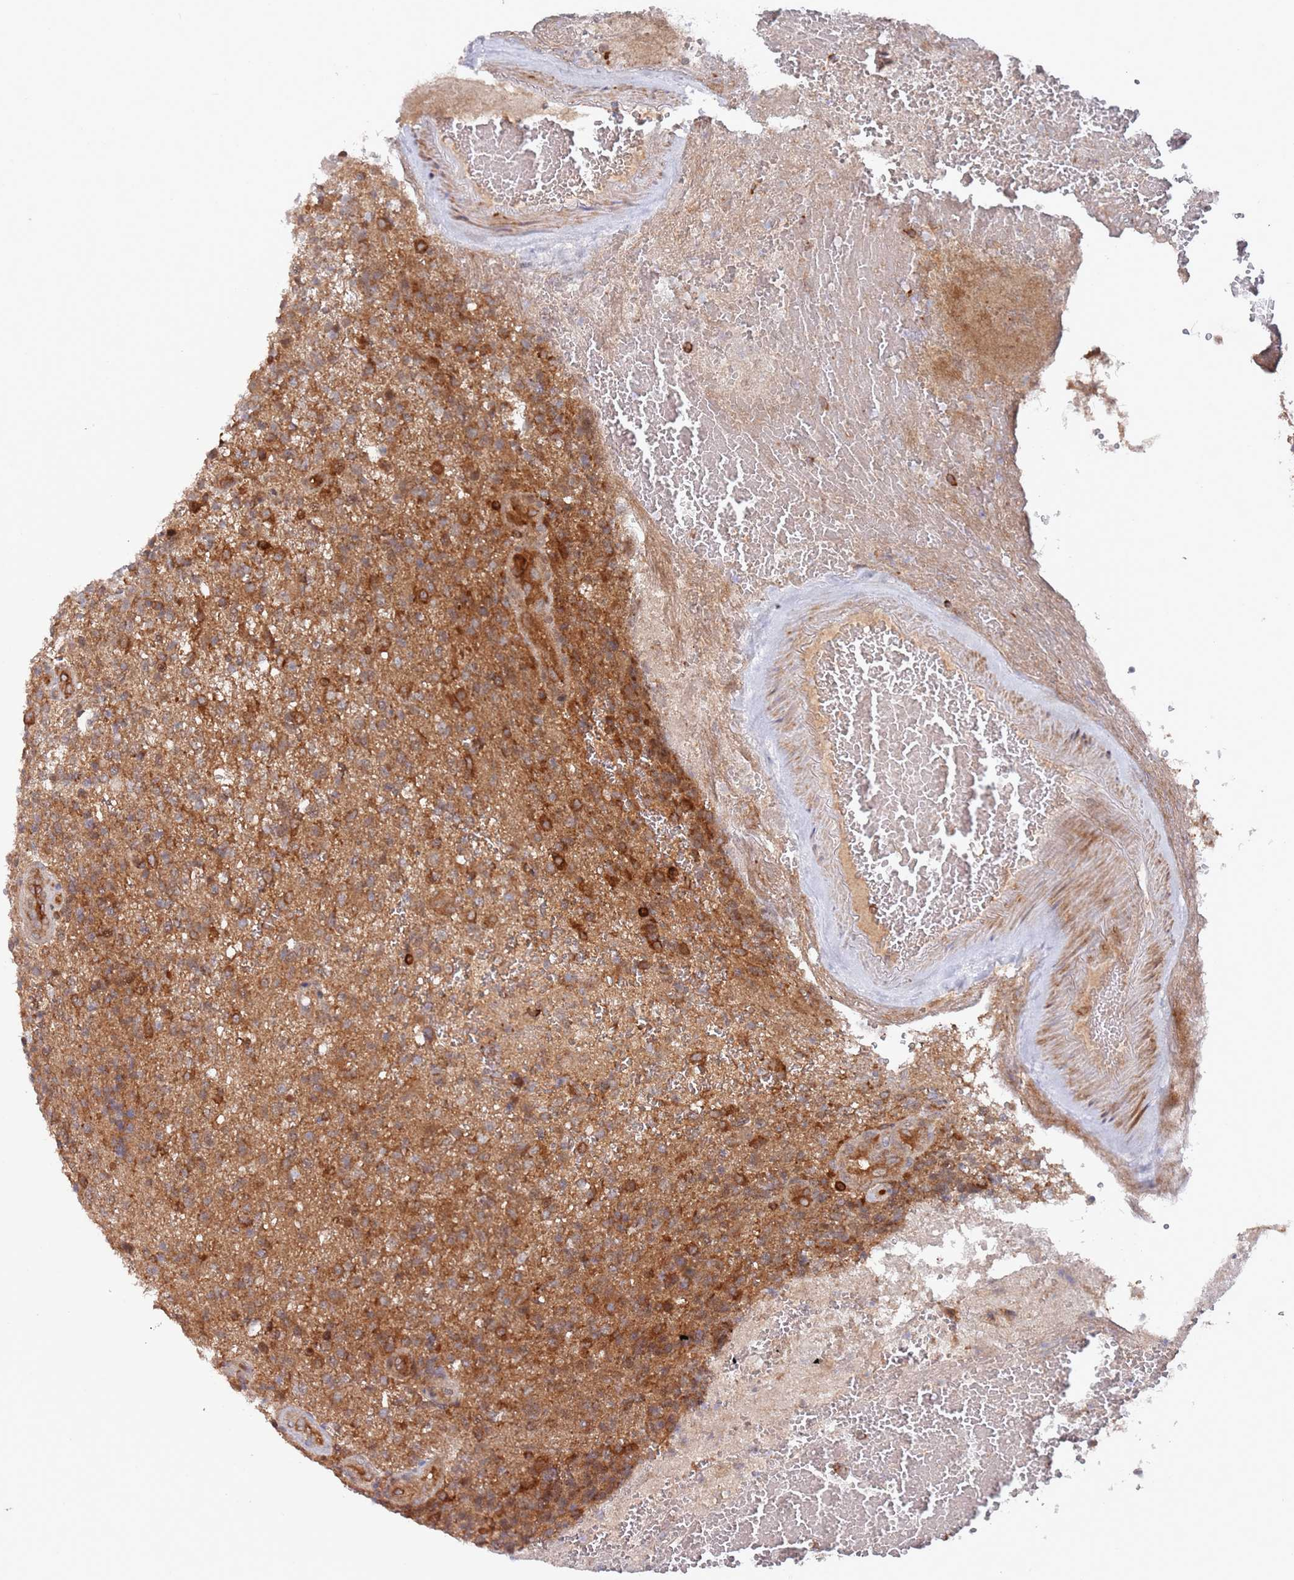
{"staining": {"intensity": "moderate", "quantity": ">75%", "location": "cytoplasmic/membranous"}, "tissue": "glioma", "cell_type": "Tumor cells", "image_type": "cancer", "snomed": [{"axis": "morphology", "description": "Glioma, malignant, High grade"}, {"axis": "topography", "description": "Brain"}], "caption": "Approximately >75% of tumor cells in human glioma show moderate cytoplasmic/membranous protein positivity as visualized by brown immunohistochemical staining.", "gene": "DDX60", "patient": {"sex": "male", "age": 56}}